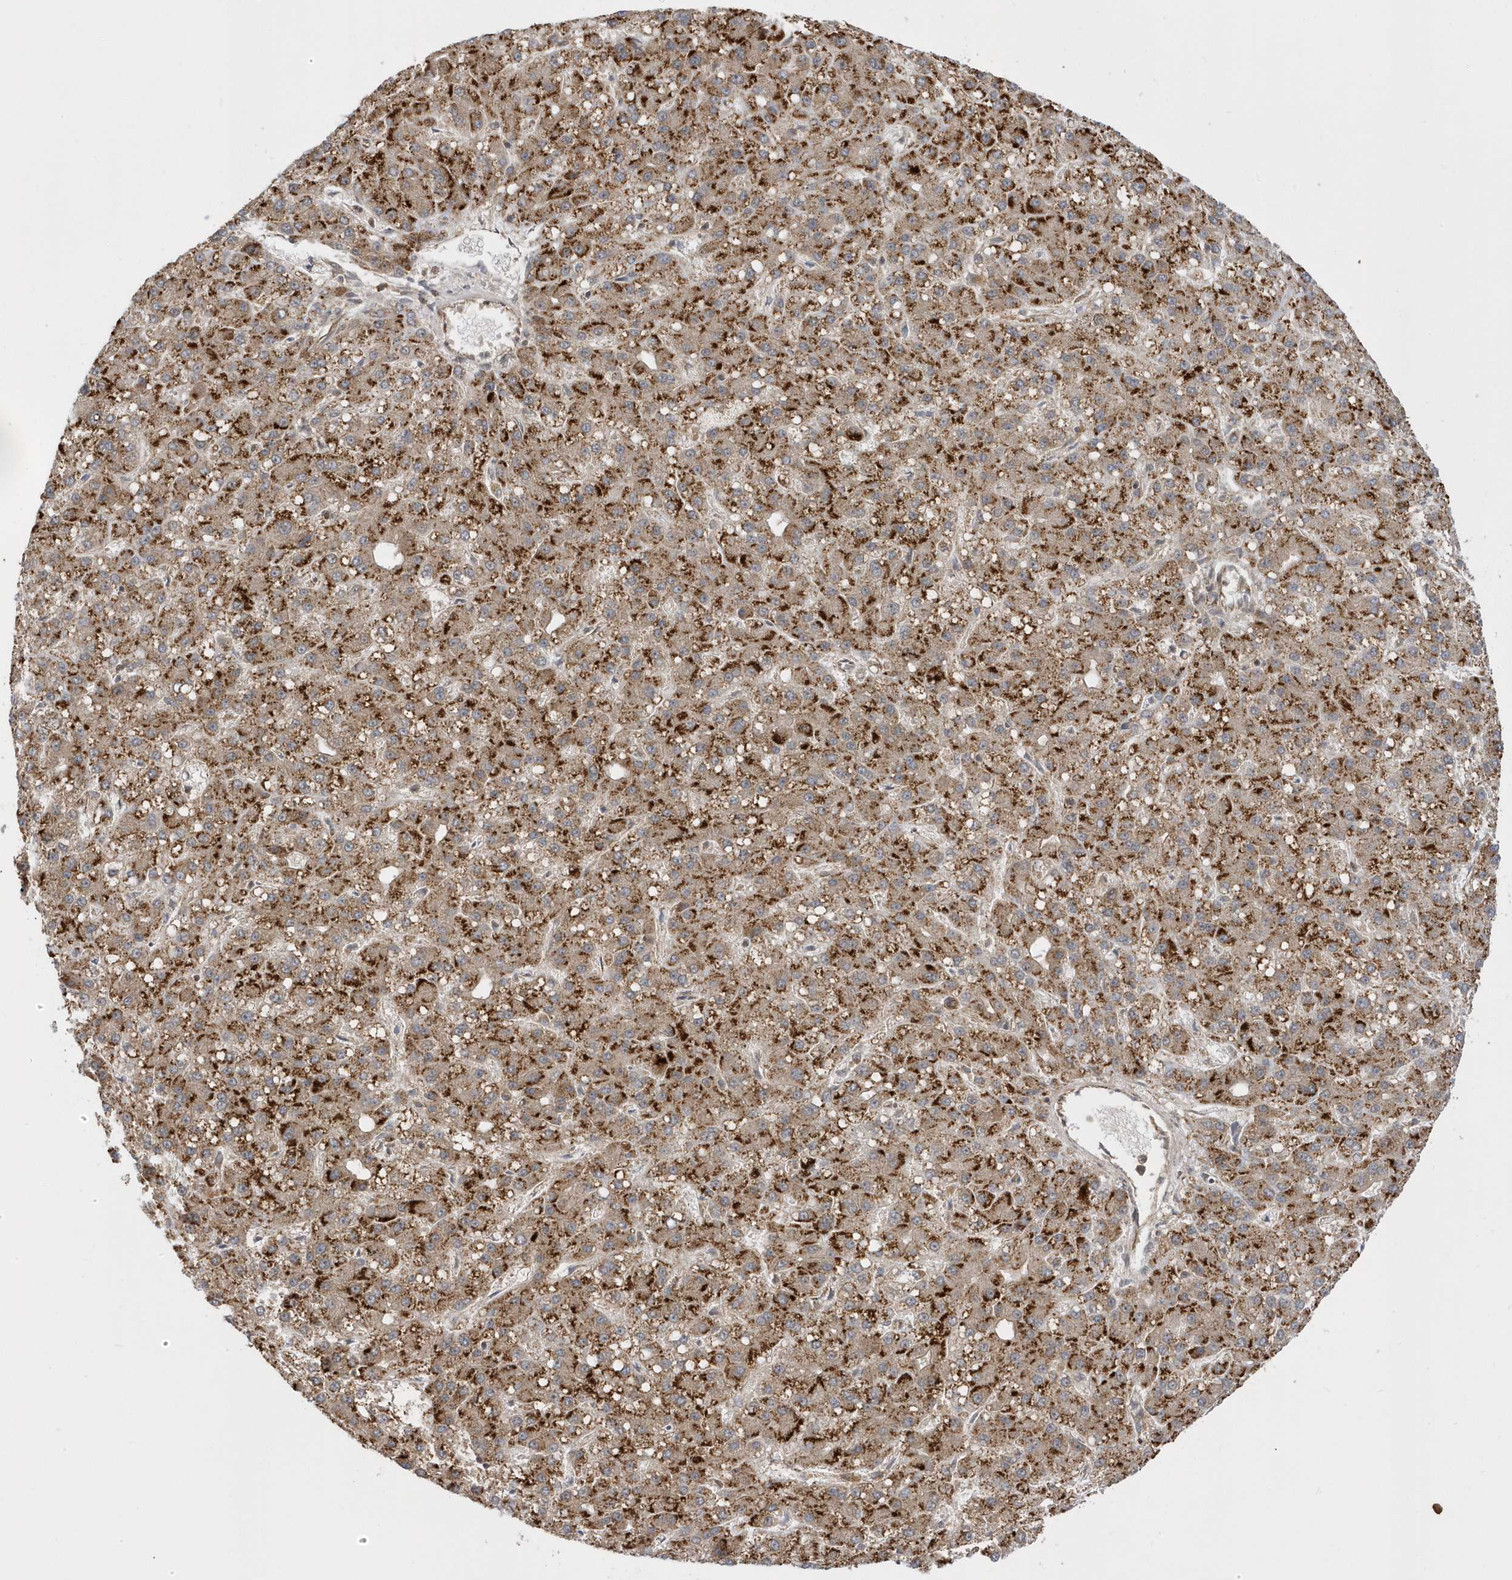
{"staining": {"intensity": "strong", "quantity": ">75%", "location": "cytoplasmic/membranous"}, "tissue": "liver cancer", "cell_type": "Tumor cells", "image_type": "cancer", "snomed": [{"axis": "morphology", "description": "Carcinoma, Hepatocellular, NOS"}, {"axis": "topography", "description": "Liver"}], "caption": "There is high levels of strong cytoplasmic/membranous staining in tumor cells of hepatocellular carcinoma (liver), as demonstrated by immunohistochemical staining (brown color).", "gene": "METTL21A", "patient": {"sex": "male", "age": 67}}